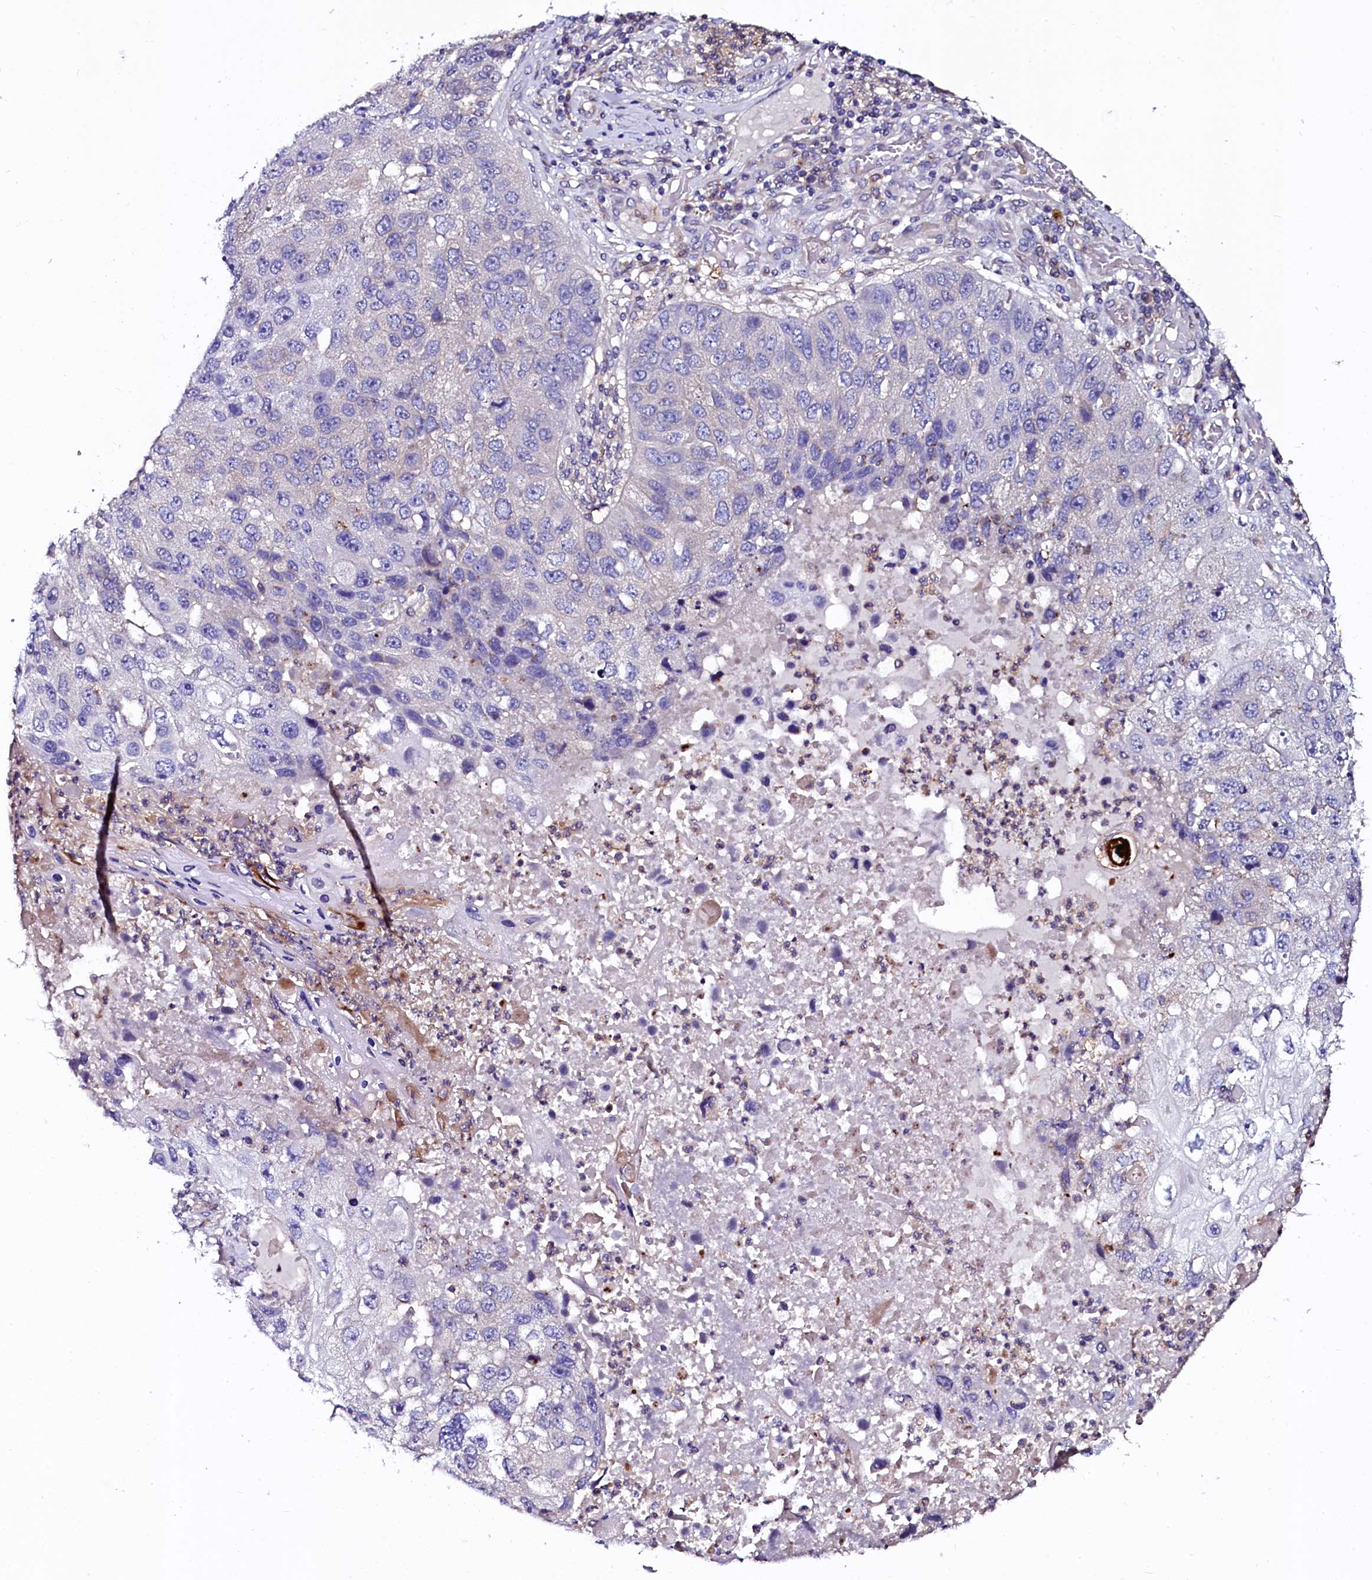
{"staining": {"intensity": "negative", "quantity": "none", "location": "none"}, "tissue": "lung cancer", "cell_type": "Tumor cells", "image_type": "cancer", "snomed": [{"axis": "morphology", "description": "Squamous cell carcinoma, NOS"}, {"axis": "topography", "description": "Lung"}], "caption": "This is an immunohistochemistry photomicrograph of human squamous cell carcinoma (lung). There is no staining in tumor cells.", "gene": "OTOL1", "patient": {"sex": "male", "age": 61}}